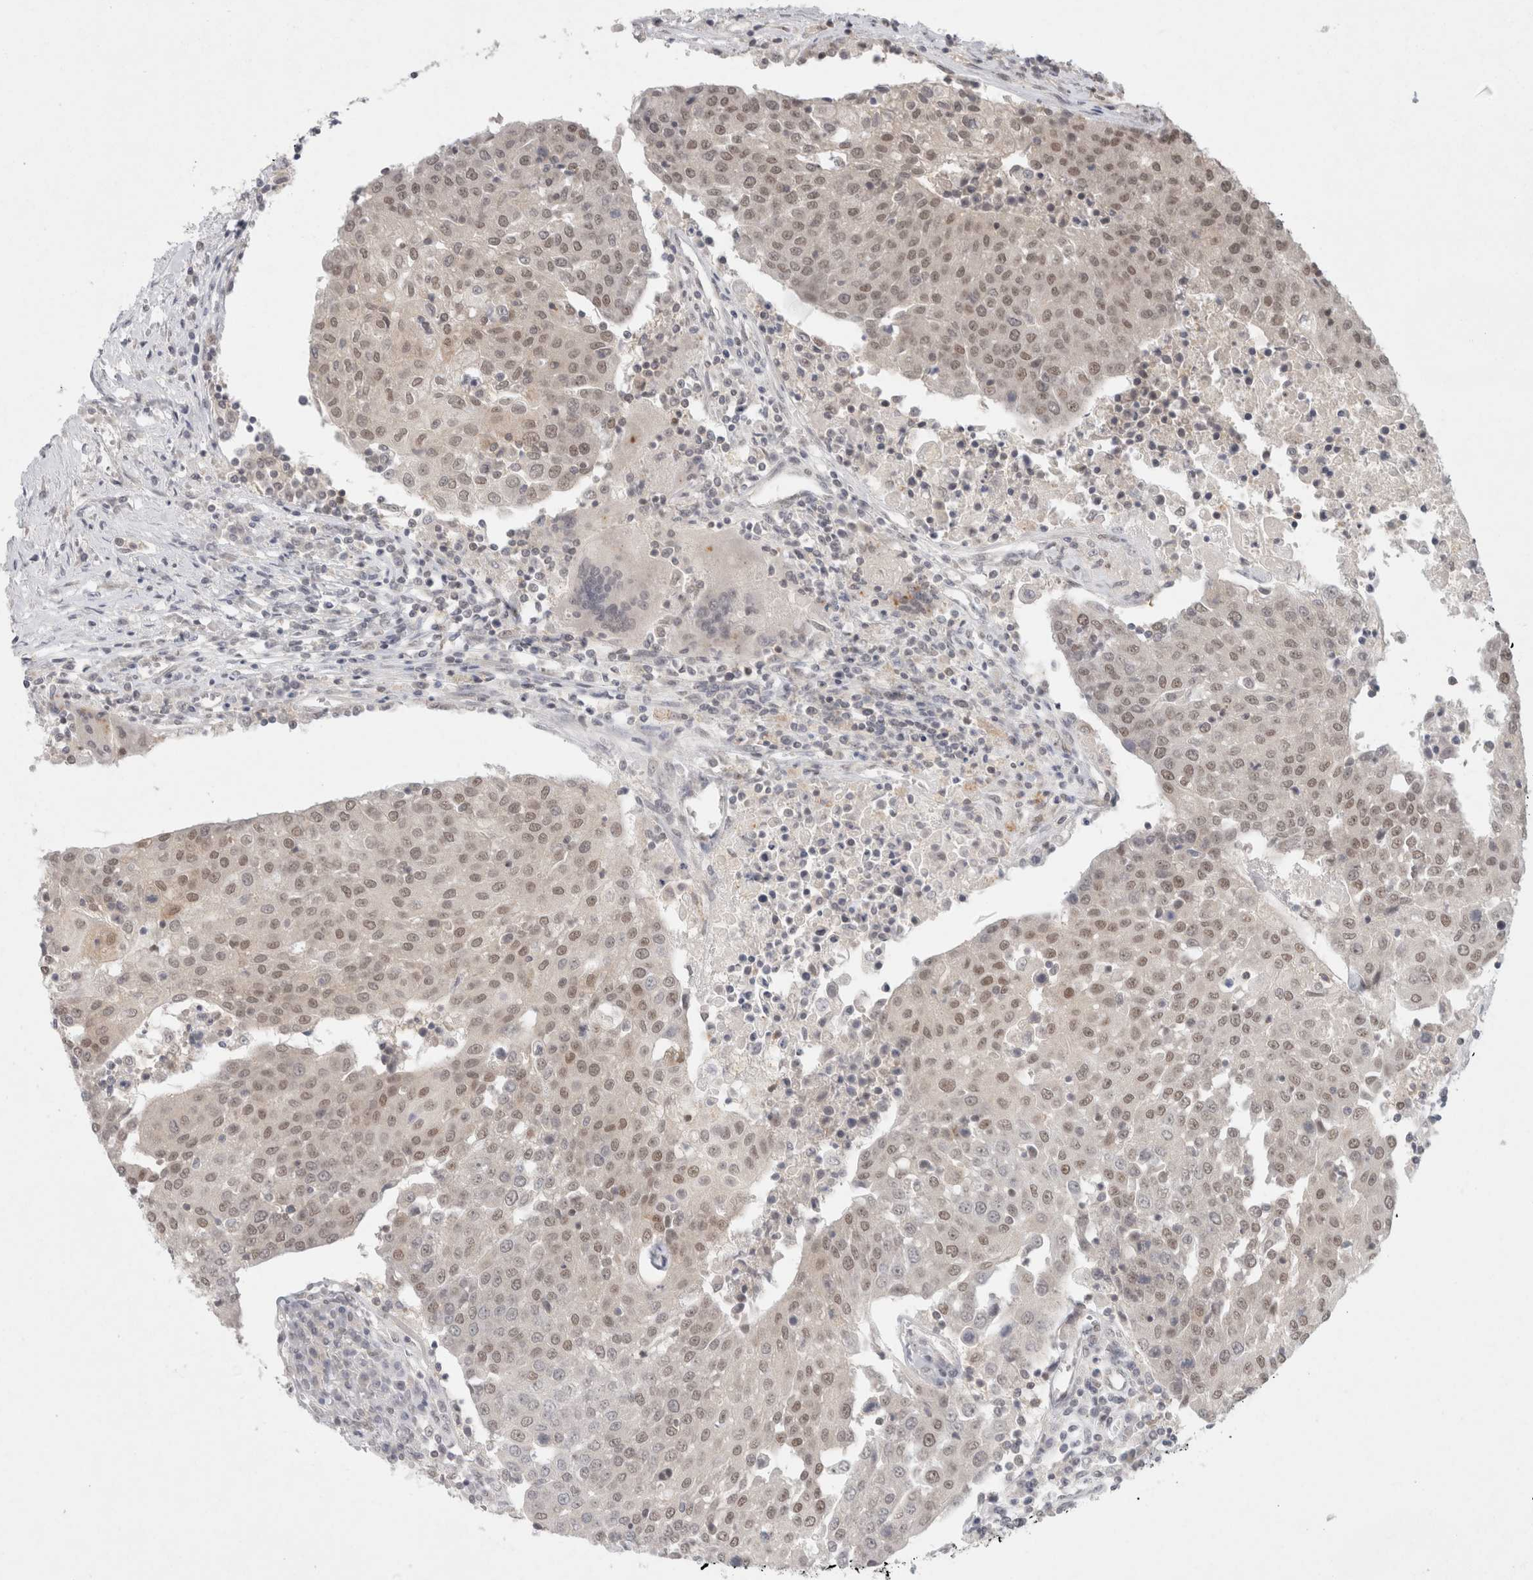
{"staining": {"intensity": "weak", "quantity": ">75%", "location": "nuclear"}, "tissue": "urothelial cancer", "cell_type": "Tumor cells", "image_type": "cancer", "snomed": [{"axis": "morphology", "description": "Urothelial carcinoma, High grade"}, {"axis": "topography", "description": "Urinary bladder"}], "caption": "Urothelial cancer stained for a protein (brown) reveals weak nuclear positive expression in approximately >75% of tumor cells.", "gene": "FBXO42", "patient": {"sex": "female", "age": 85}}